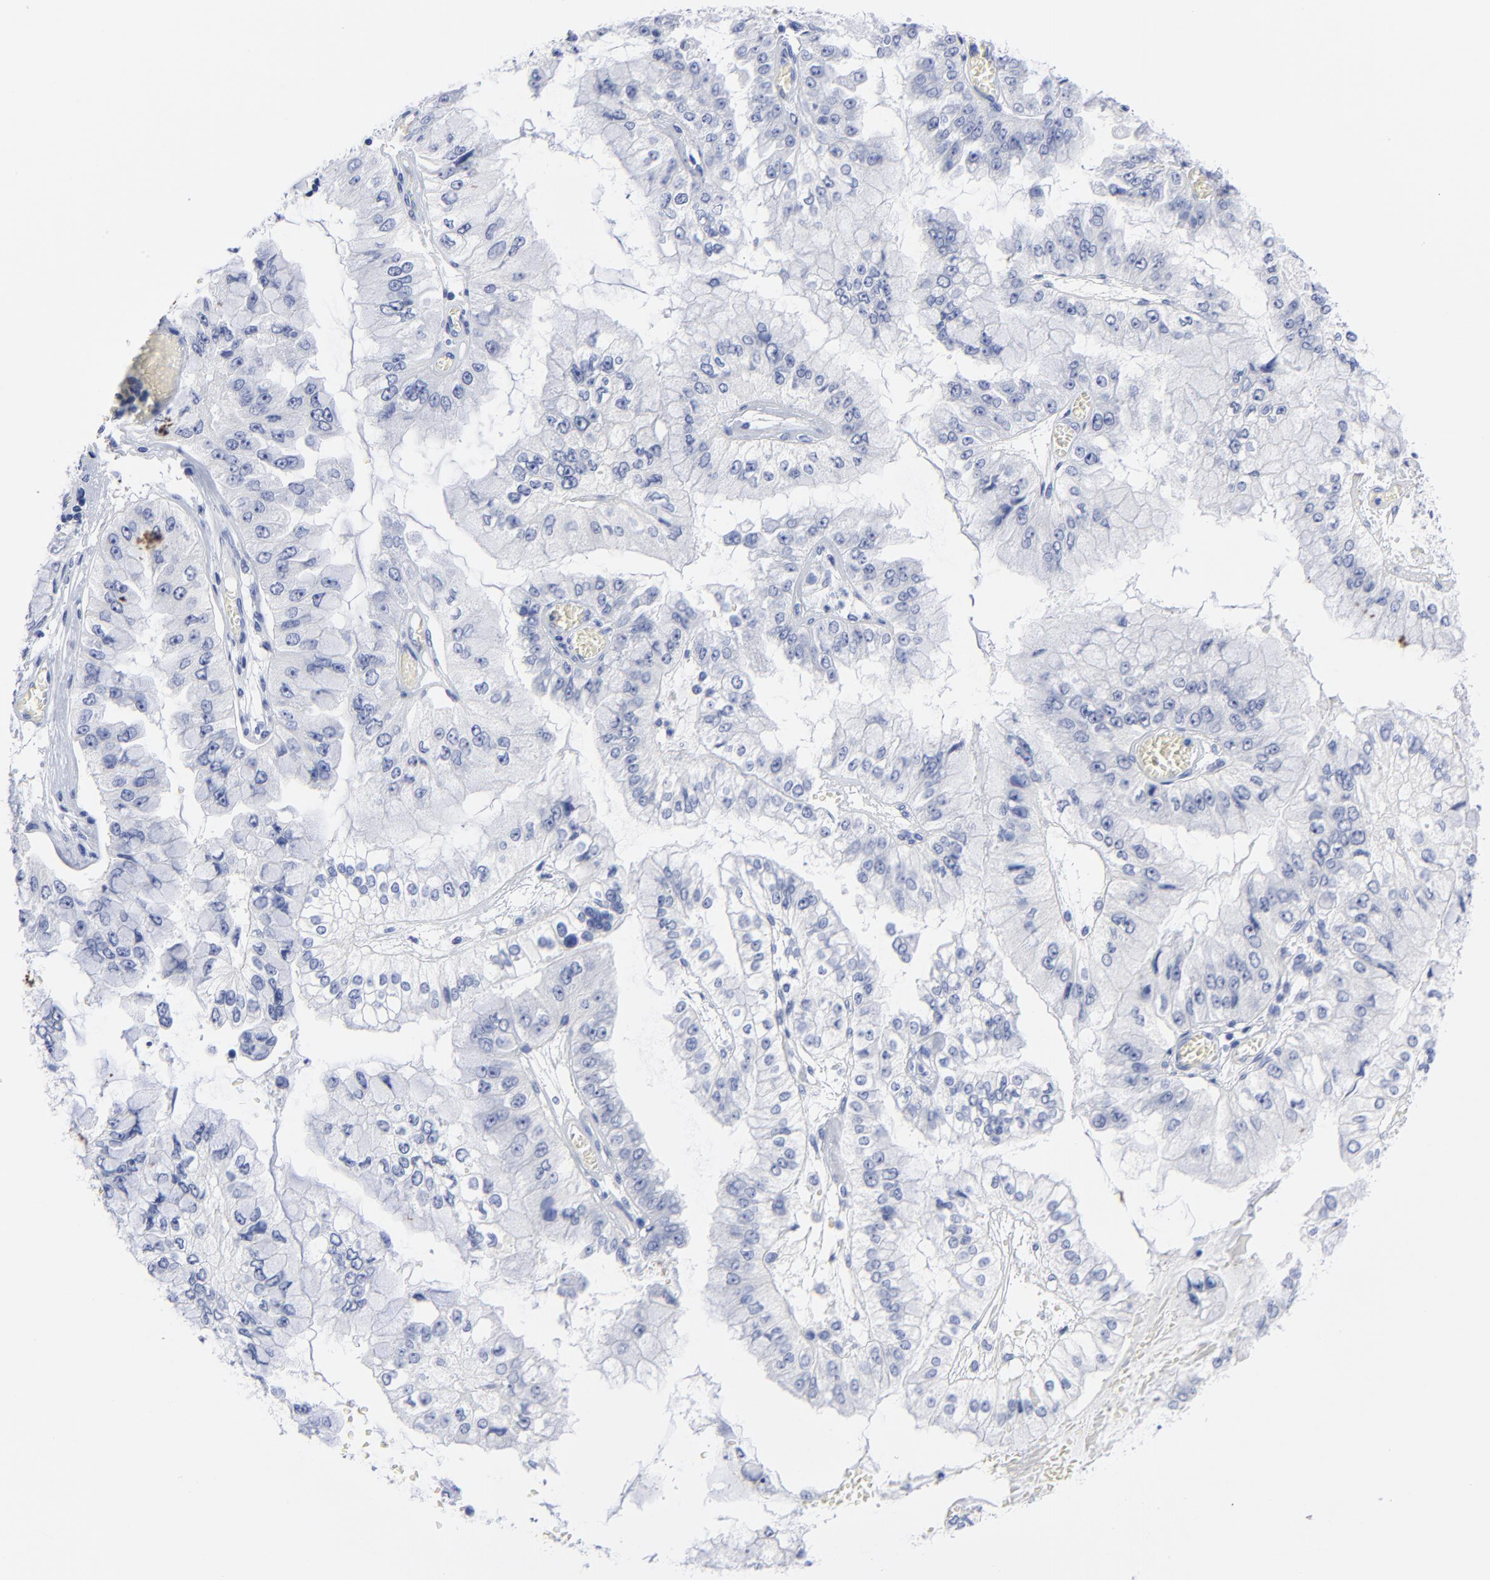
{"staining": {"intensity": "negative", "quantity": "none", "location": "none"}, "tissue": "liver cancer", "cell_type": "Tumor cells", "image_type": "cancer", "snomed": [{"axis": "morphology", "description": "Cholangiocarcinoma"}, {"axis": "topography", "description": "Liver"}], "caption": "An image of human liver cancer (cholangiocarcinoma) is negative for staining in tumor cells.", "gene": "ACY1", "patient": {"sex": "female", "age": 79}}